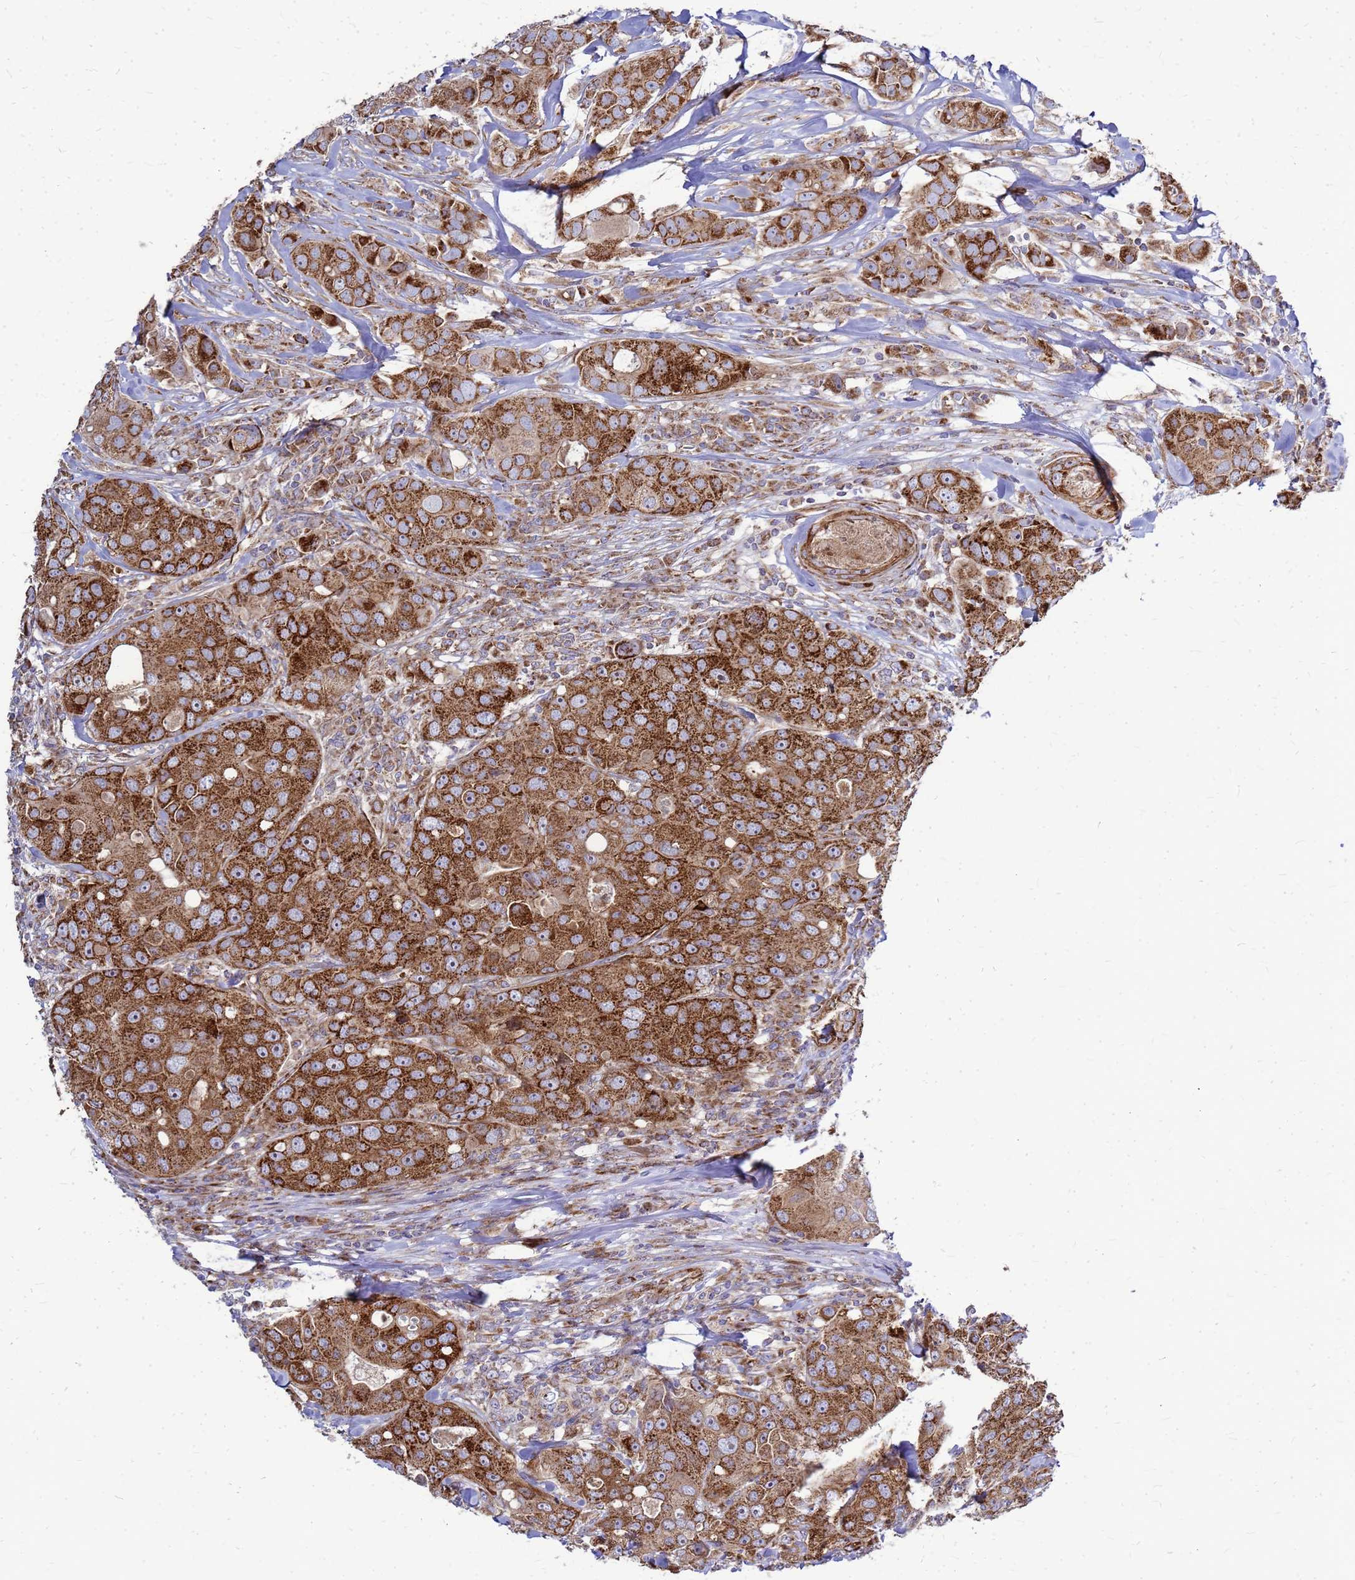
{"staining": {"intensity": "strong", "quantity": ">75%", "location": "cytoplasmic/membranous"}, "tissue": "breast cancer", "cell_type": "Tumor cells", "image_type": "cancer", "snomed": [{"axis": "morphology", "description": "Duct carcinoma"}, {"axis": "topography", "description": "Breast"}], "caption": "Tumor cells display high levels of strong cytoplasmic/membranous staining in approximately >75% of cells in breast cancer.", "gene": "FSTL4", "patient": {"sex": "female", "age": 43}}